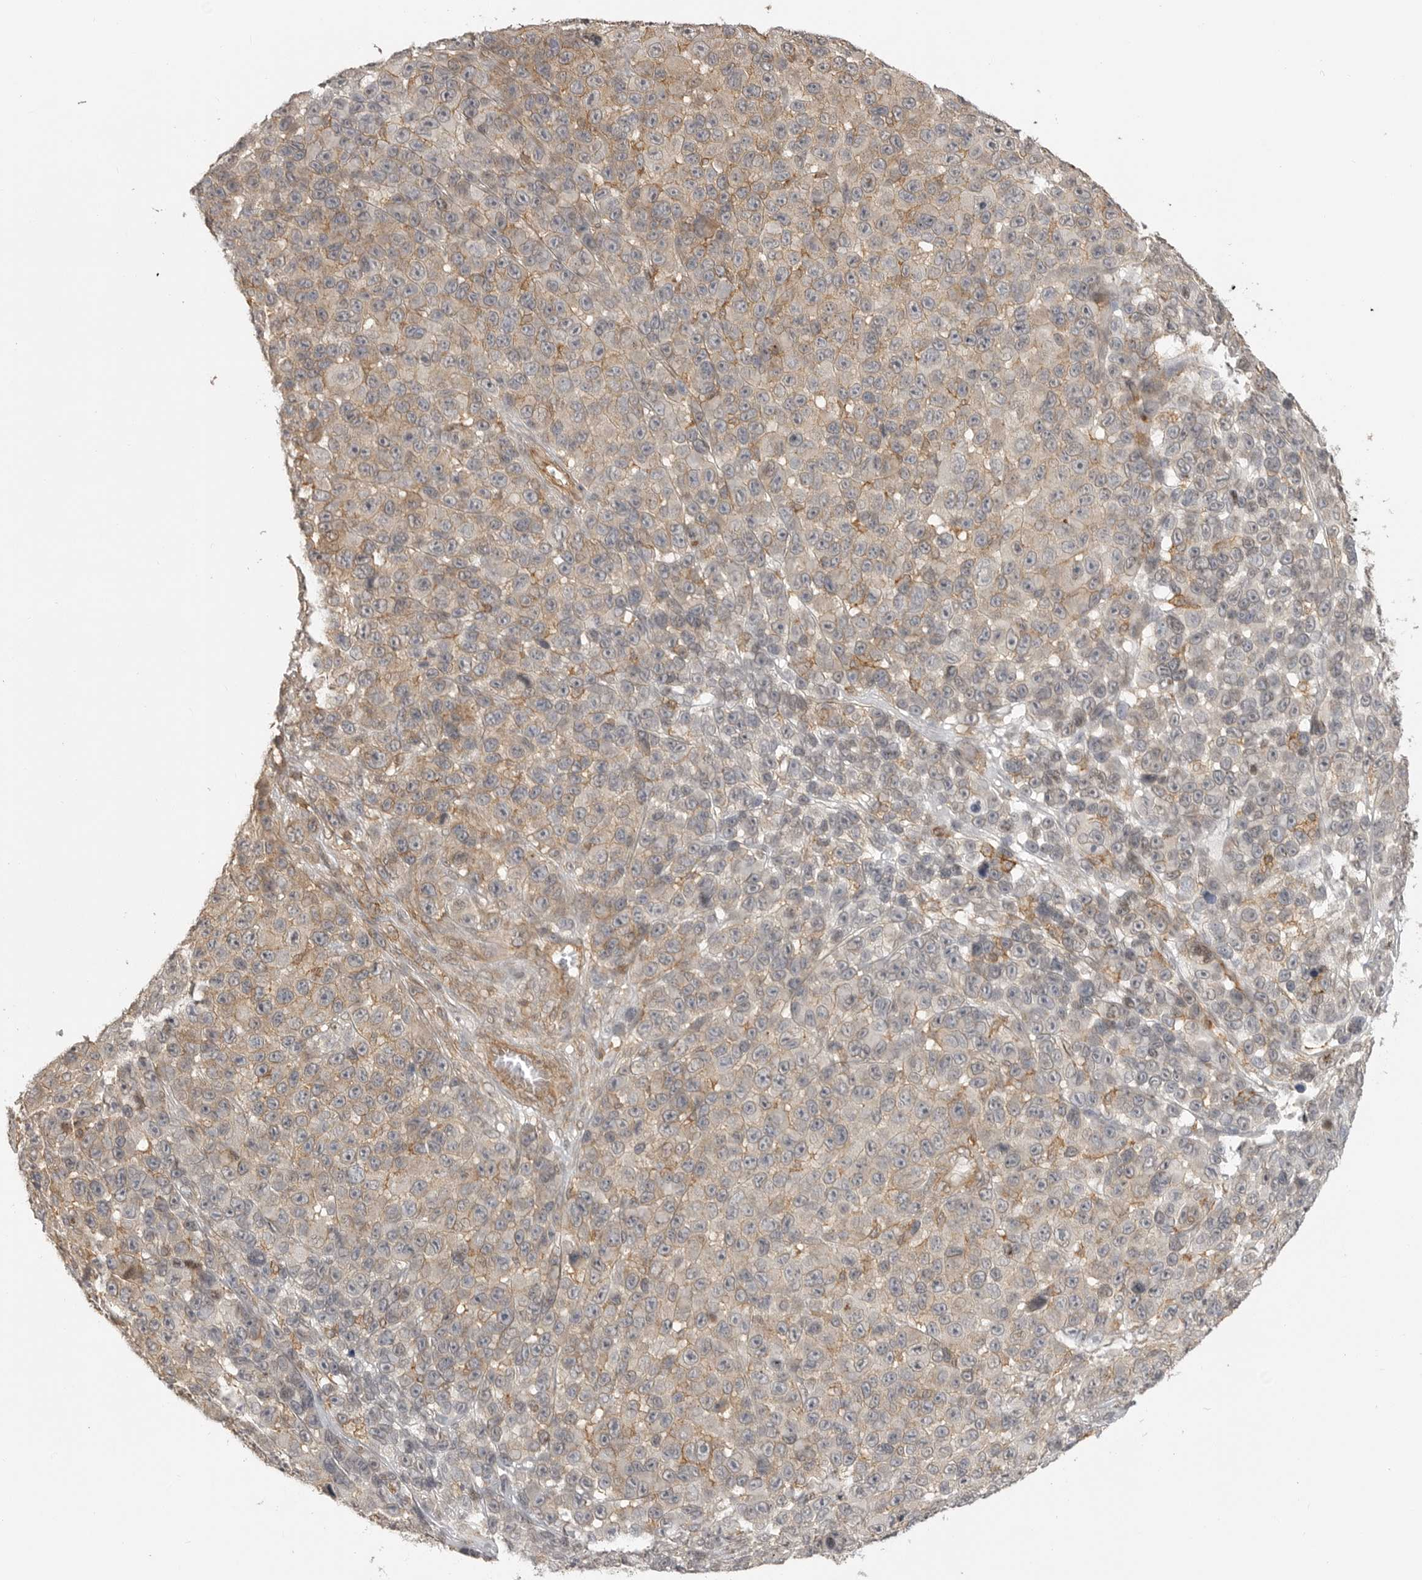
{"staining": {"intensity": "weak", "quantity": "25%-75%", "location": "cytoplasmic/membranous"}, "tissue": "melanoma", "cell_type": "Tumor cells", "image_type": "cancer", "snomed": [{"axis": "morphology", "description": "Malignant melanoma, NOS"}, {"axis": "topography", "description": "Skin"}], "caption": "A micrograph showing weak cytoplasmic/membranous staining in approximately 25%-75% of tumor cells in melanoma, as visualized by brown immunohistochemical staining.", "gene": "GPC2", "patient": {"sex": "male", "age": 53}}